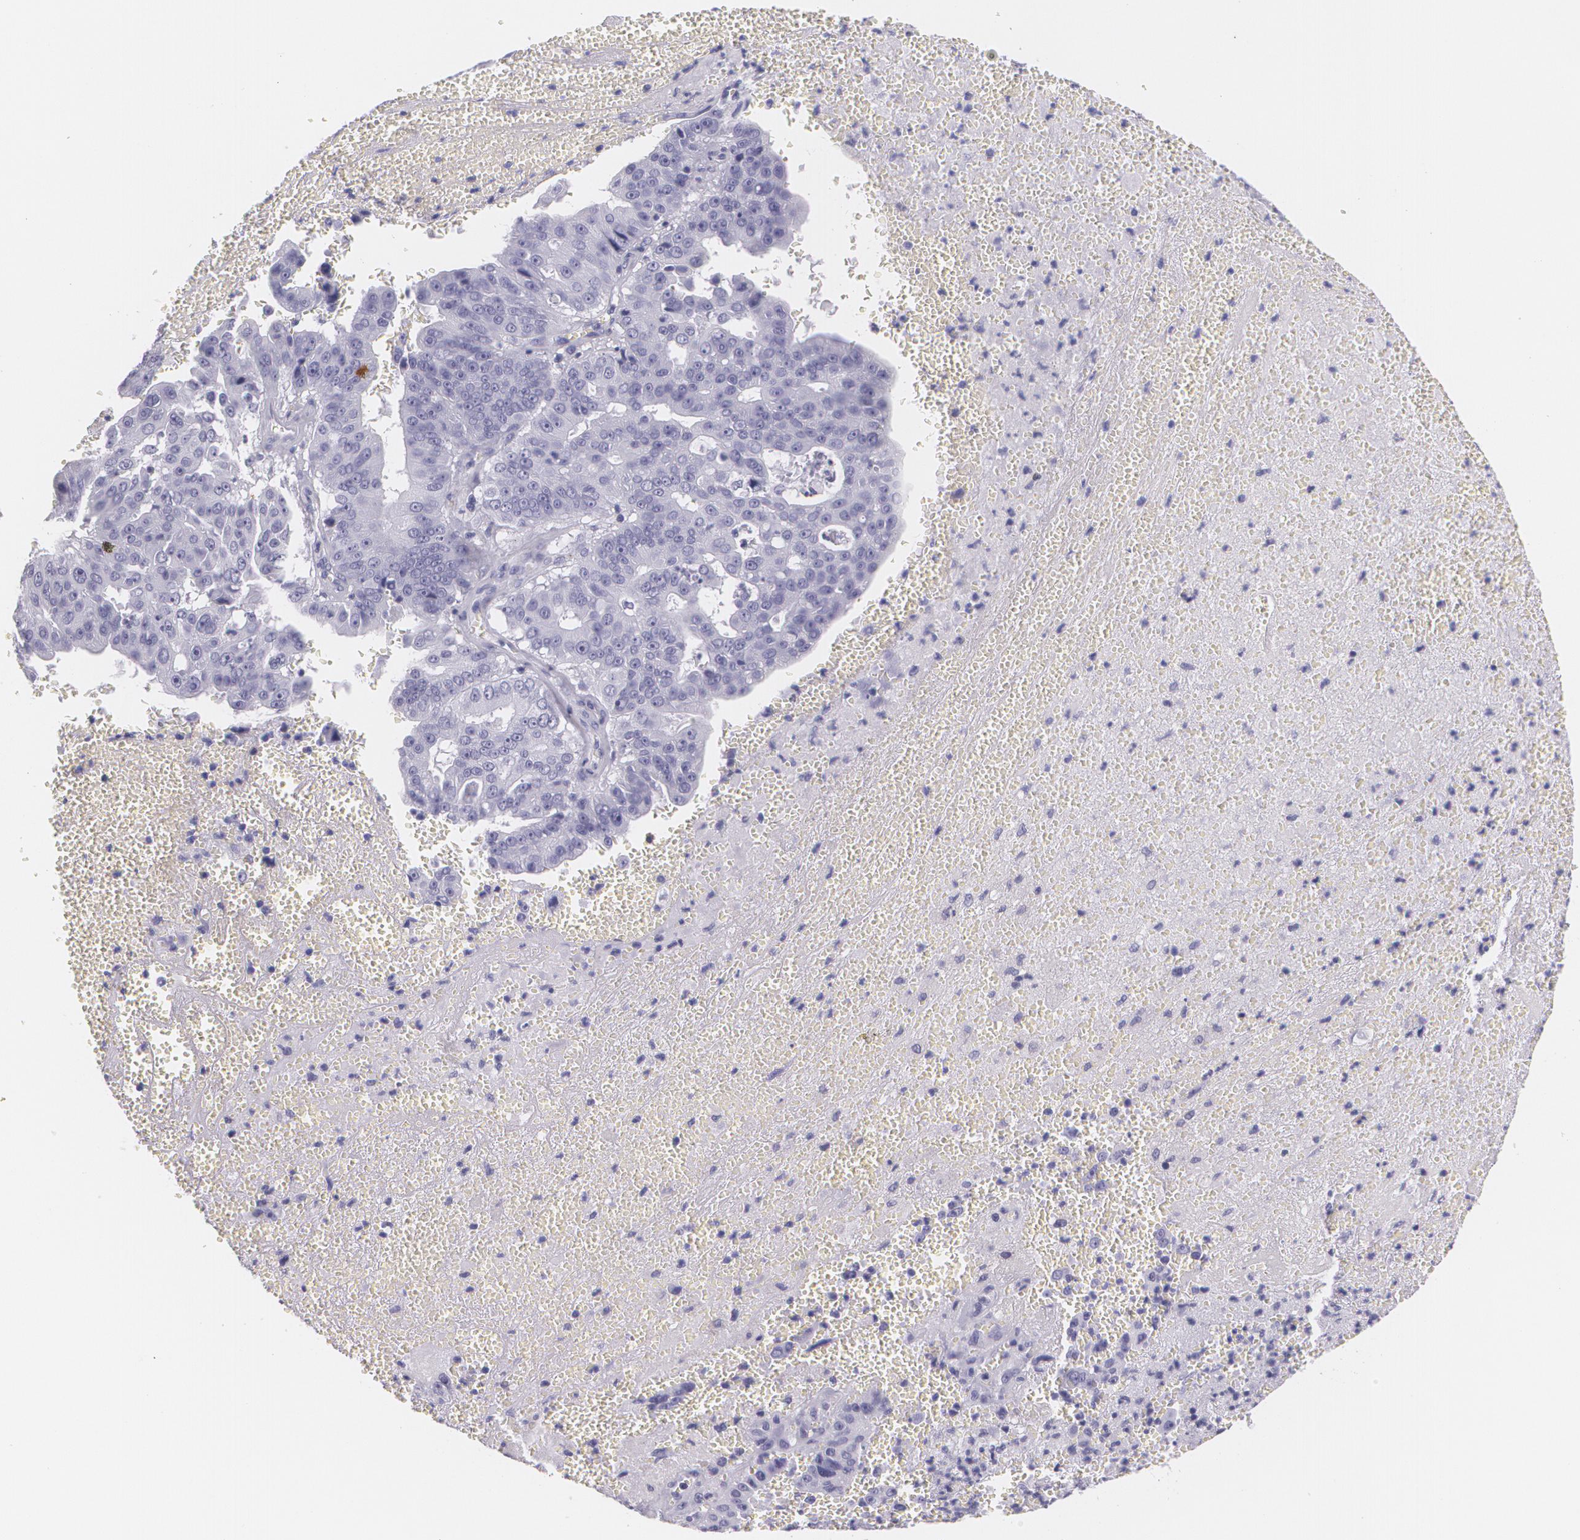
{"staining": {"intensity": "negative", "quantity": "none", "location": "none"}, "tissue": "liver cancer", "cell_type": "Tumor cells", "image_type": "cancer", "snomed": [{"axis": "morphology", "description": "Cholangiocarcinoma"}, {"axis": "topography", "description": "Liver"}], "caption": "This is an immunohistochemistry micrograph of human liver cholangiocarcinoma. There is no expression in tumor cells.", "gene": "DLG4", "patient": {"sex": "female", "age": 79}}